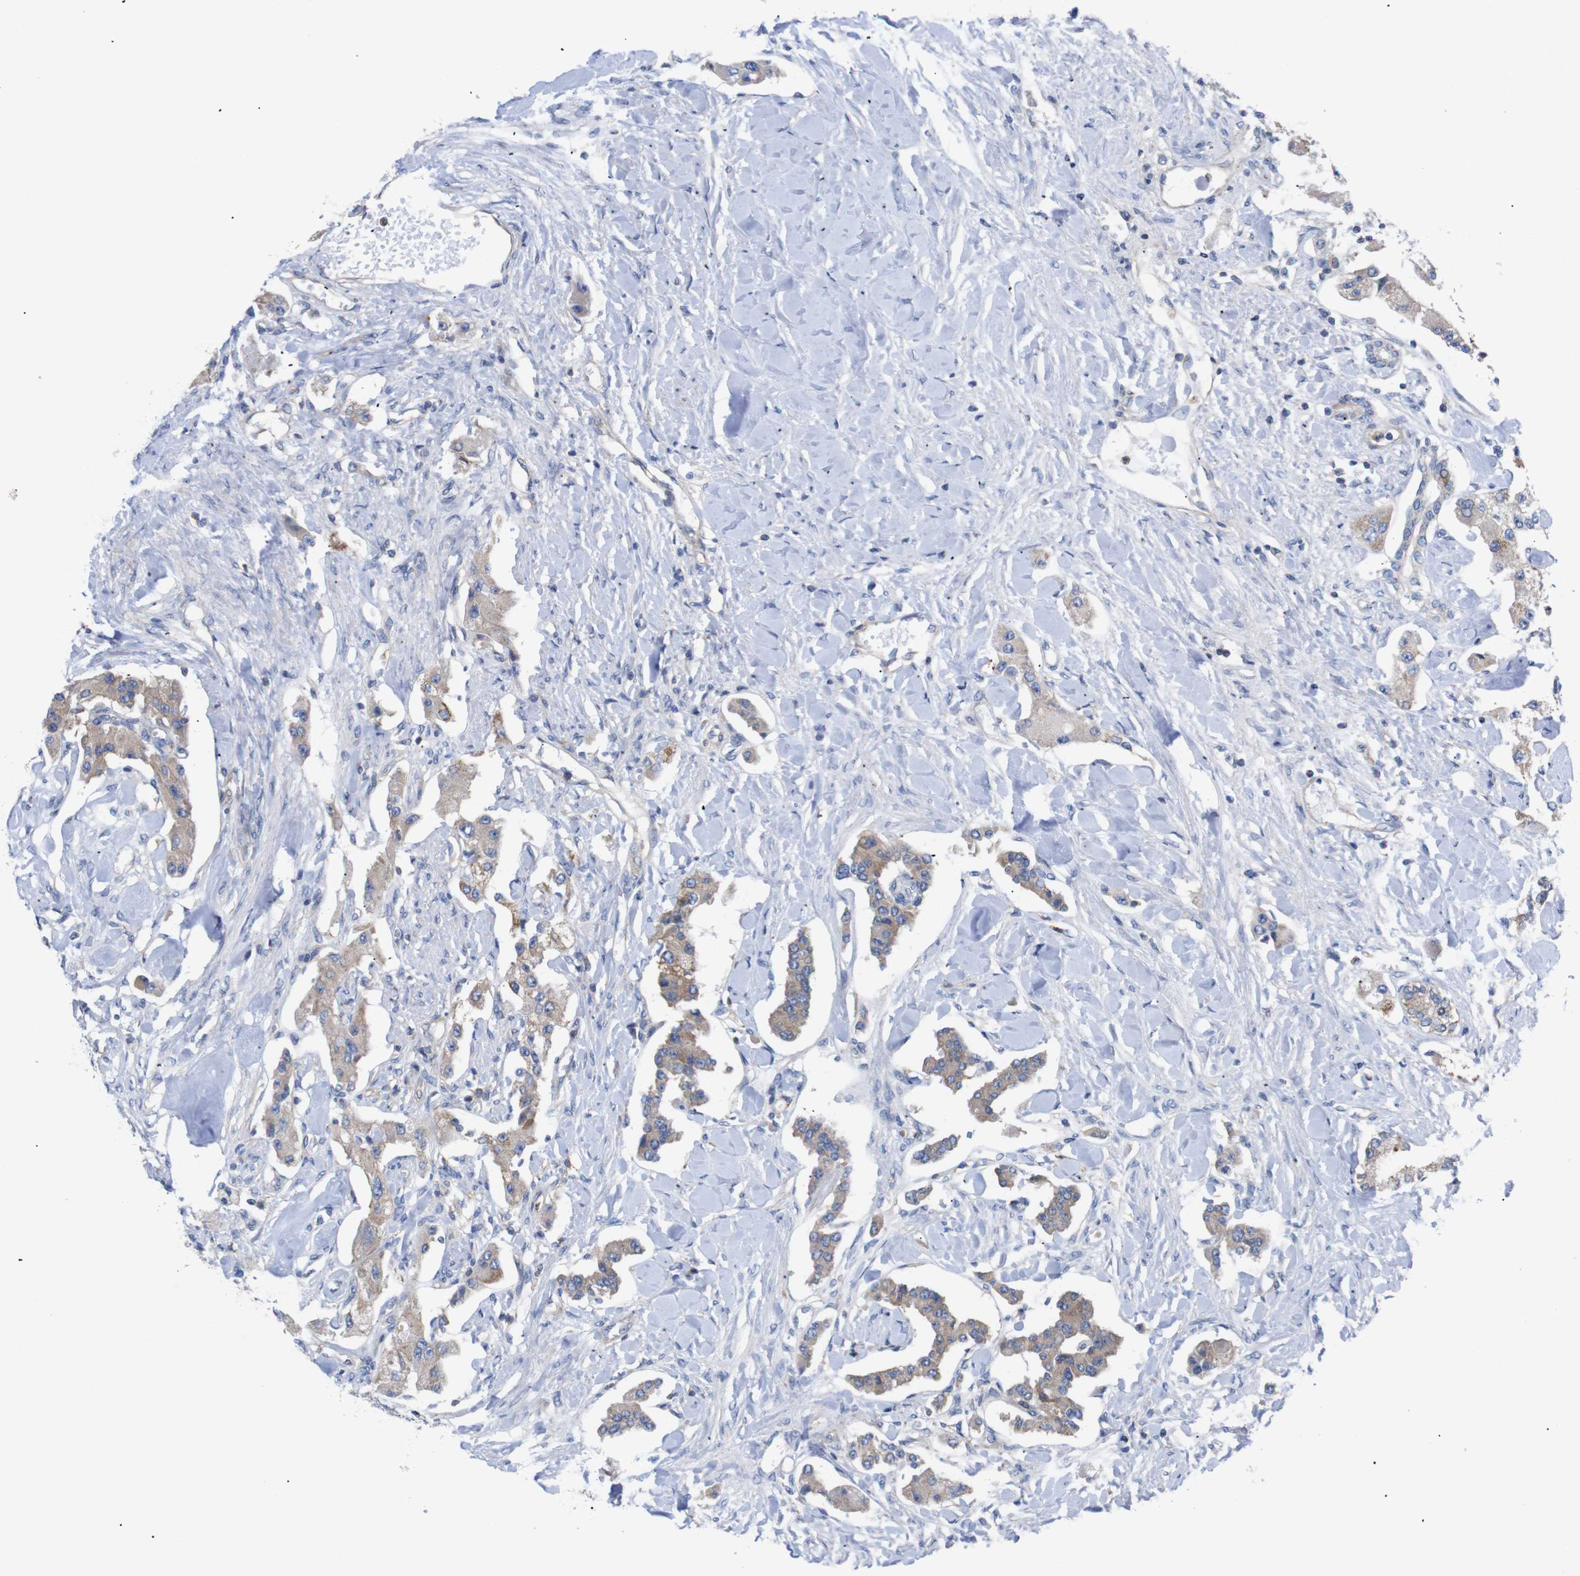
{"staining": {"intensity": "moderate", "quantity": ">75%", "location": "cytoplasmic/membranous"}, "tissue": "carcinoid", "cell_type": "Tumor cells", "image_type": "cancer", "snomed": [{"axis": "morphology", "description": "Carcinoid, malignant, NOS"}, {"axis": "topography", "description": "Pancreas"}], "caption": "This photomicrograph shows immunohistochemistry (IHC) staining of malignant carcinoid, with medium moderate cytoplasmic/membranous expression in approximately >75% of tumor cells.", "gene": "USH1C", "patient": {"sex": "male", "age": 41}}